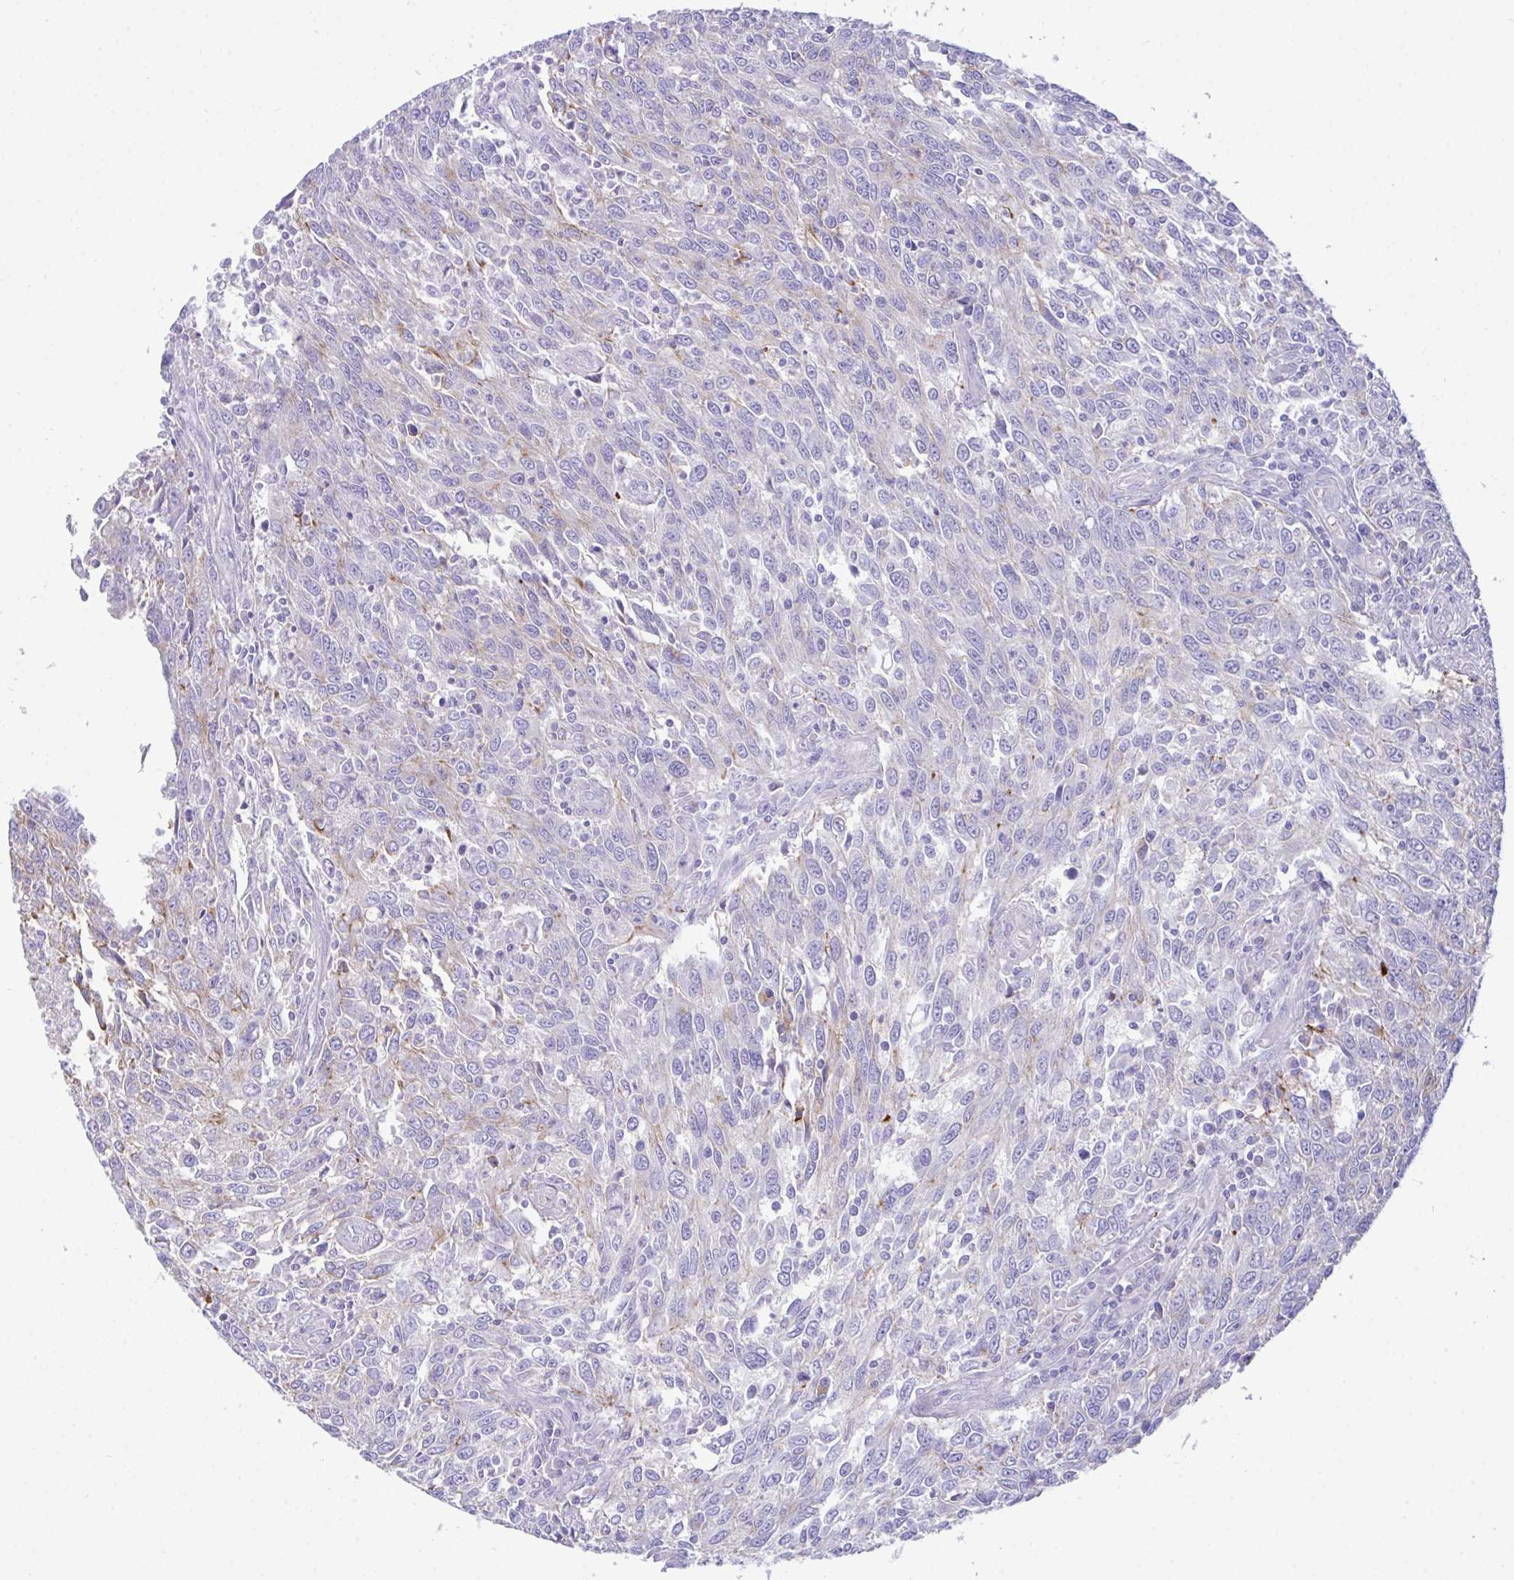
{"staining": {"intensity": "moderate", "quantity": "<25%", "location": "cytoplasmic/membranous"}, "tissue": "breast cancer", "cell_type": "Tumor cells", "image_type": "cancer", "snomed": [{"axis": "morphology", "description": "Duct carcinoma"}, {"axis": "topography", "description": "Breast"}], "caption": "Immunohistochemistry staining of breast cancer (intraductal carcinoma), which reveals low levels of moderate cytoplasmic/membranous expression in about <25% of tumor cells indicating moderate cytoplasmic/membranous protein expression. The staining was performed using DAB (brown) for protein detection and nuclei were counterstained in hematoxylin (blue).", "gene": "TMEM106B", "patient": {"sex": "female", "age": 50}}